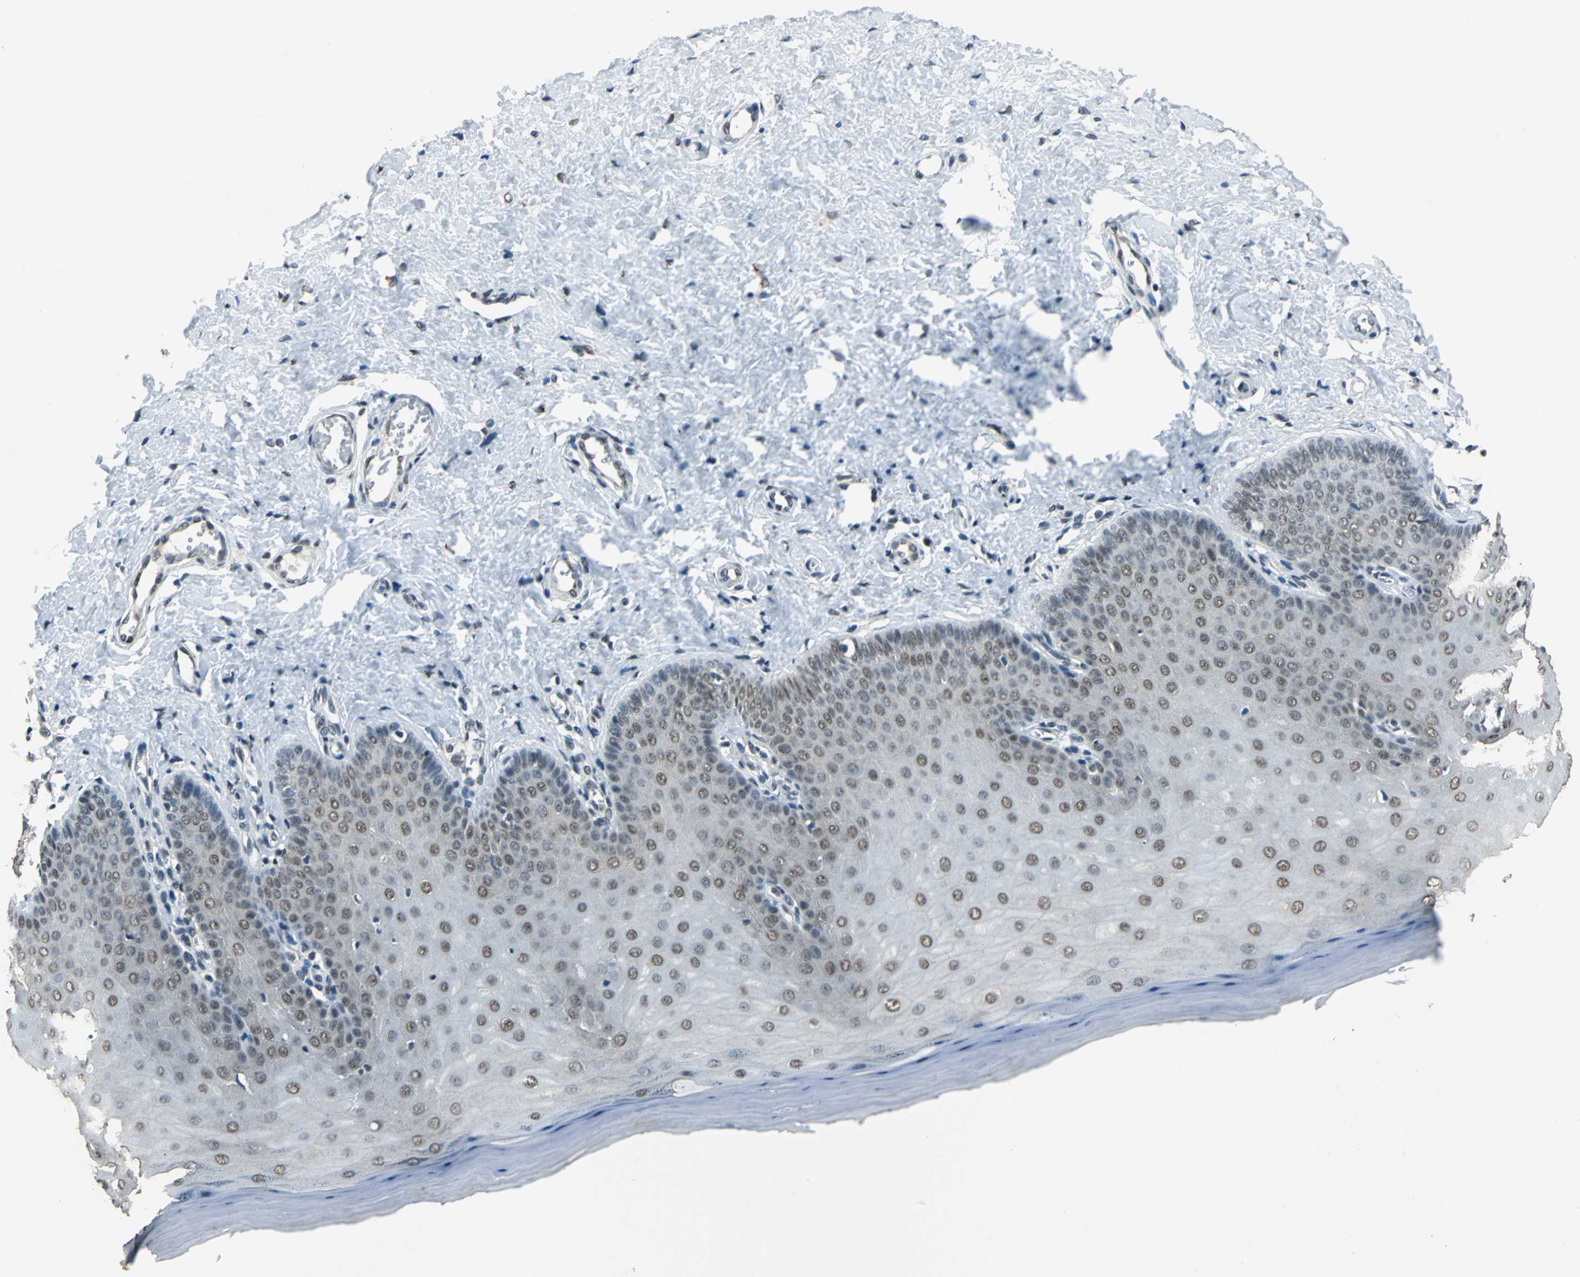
{"staining": {"intensity": "strong", "quantity": ">75%", "location": "nuclear"}, "tissue": "cervix", "cell_type": "Glandular cells", "image_type": "normal", "snomed": [{"axis": "morphology", "description": "Normal tissue, NOS"}, {"axis": "topography", "description": "Cervix"}], "caption": "A brown stain labels strong nuclear staining of a protein in glandular cells of normal human cervix.", "gene": "RBM14", "patient": {"sex": "female", "age": 55}}